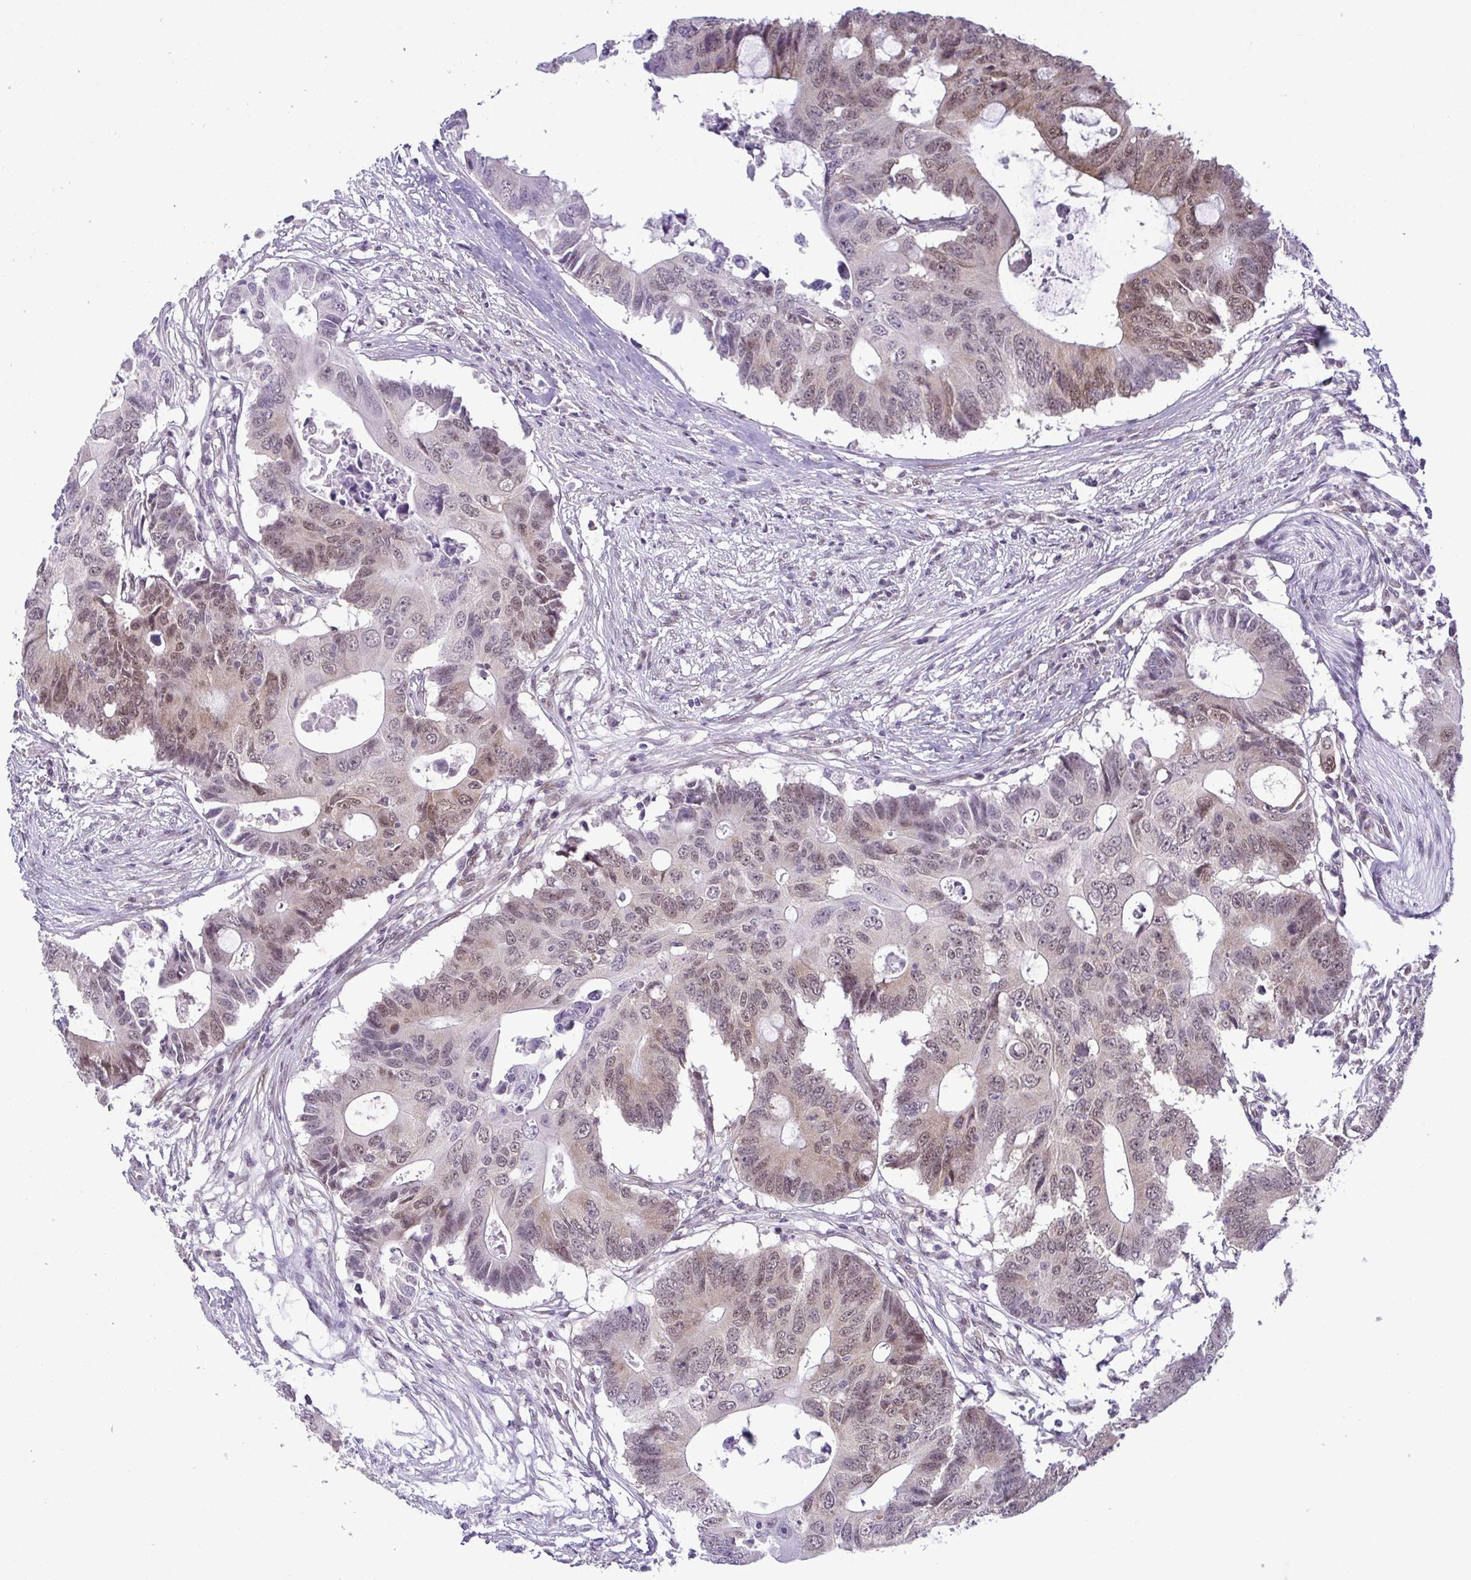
{"staining": {"intensity": "weak", "quantity": "25%-75%", "location": "nuclear"}, "tissue": "colorectal cancer", "cell_type": "Tumor cells", "image_type": "cancer", "snomed": [{"axis": "morphology", "description": "Adenocarcinoma, NOS"}, {"axis": "topography", "description": "Colon"}], "caption": "Immunohistochemistry (IHC) histopathology image of neoplastic tissue: colorectal cancer stained using IHC demonstrates low levels of weak protein expression localized specifically in the nuclear of tumor cells, appearing as a nuclear brown color.", "gene": "RBM3", "patient": {"sex": "male", "age": 71}}